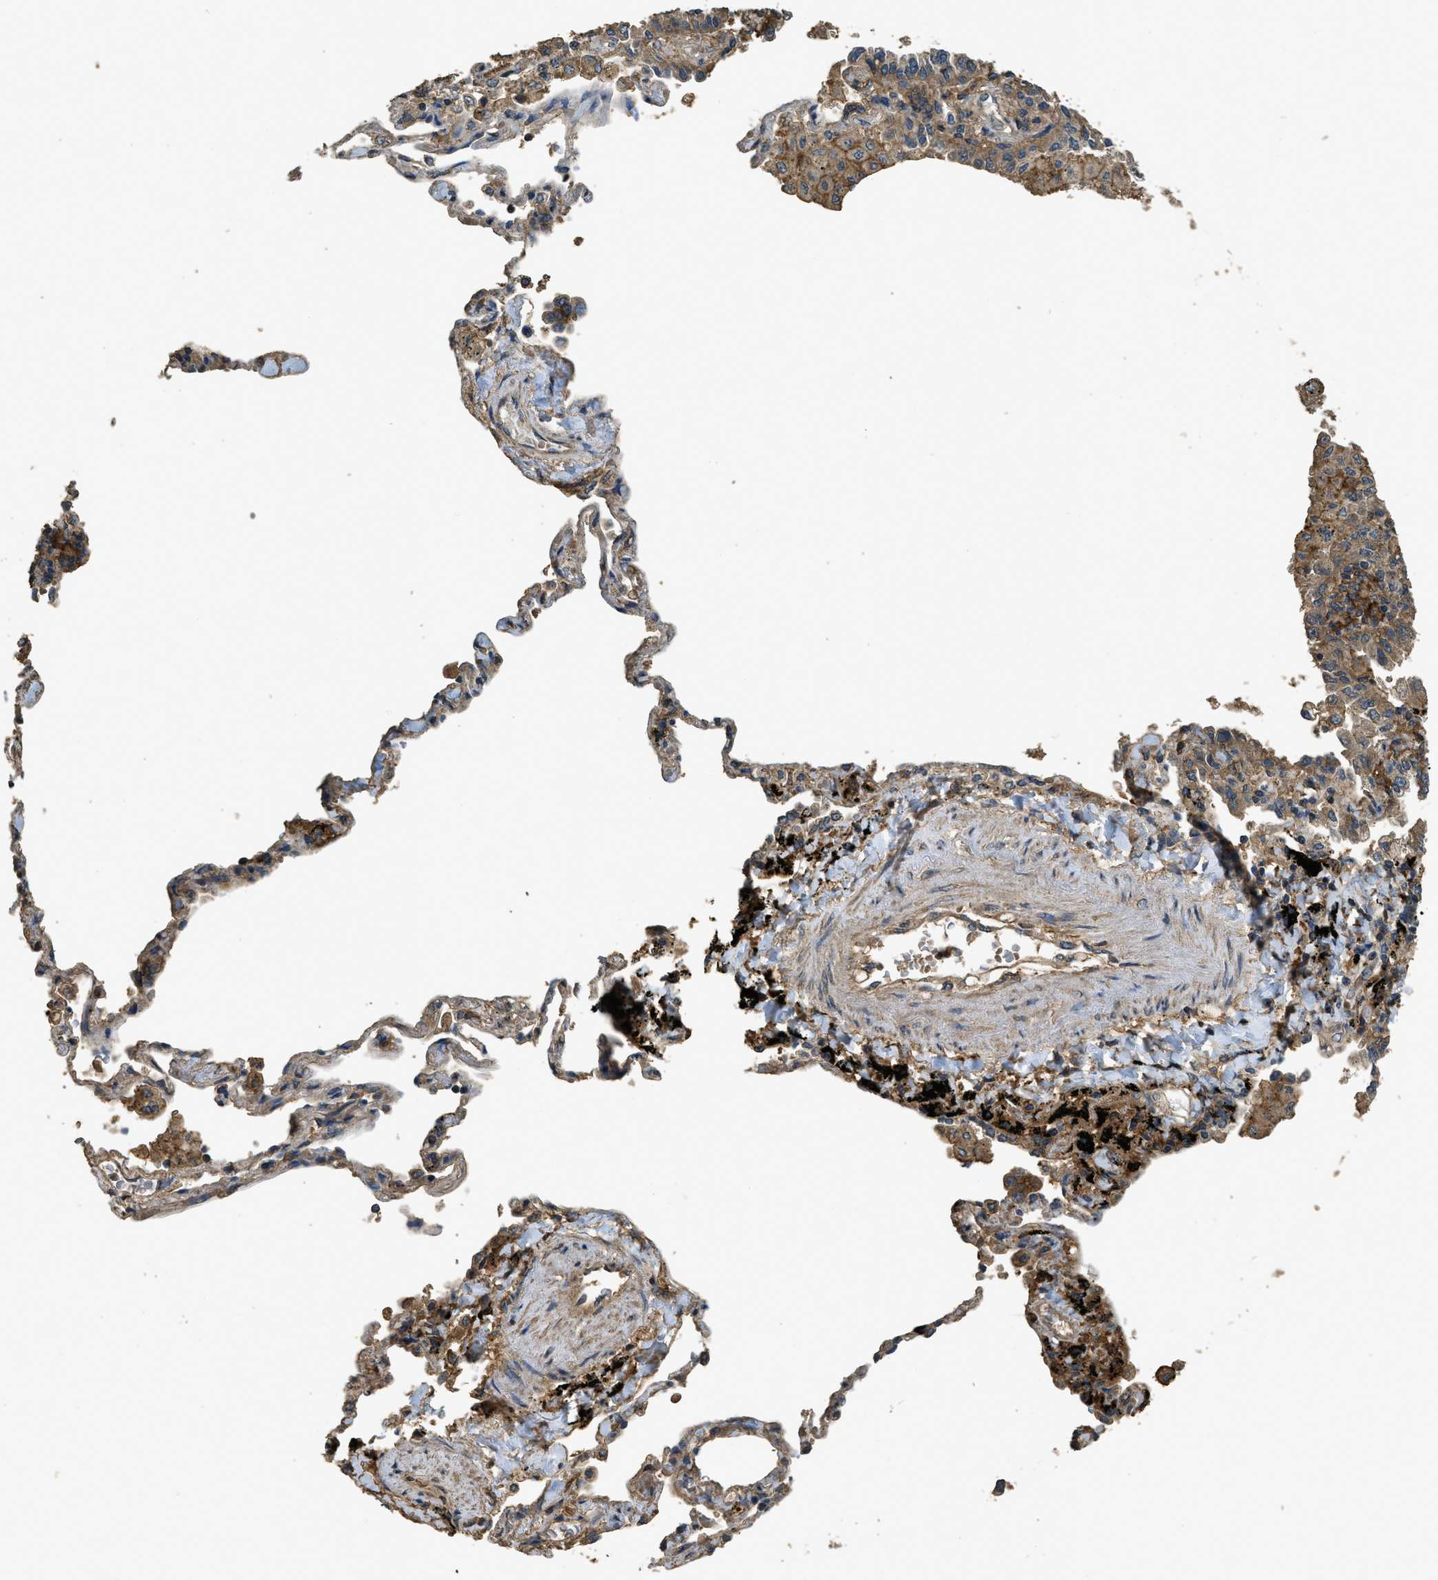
{"staining": {"intensity": "moderate", "quantity": ">75%", "location": "cytoplasmic/membranous"}, "tissue": "lung cancer", "cell_type": "Tumor cells", "image_type": "cancer", "snomed": [{"axis": "morphology", "description": "Normal tissue, NOS"}, {"axis": "morphology", "description": "Adenocarcinoma, NOS"}, {"axis": "topography", "description": "Lung"}], "caption": "The micrograph demonstrates a brown stain indicating the presence of a protein in the cytoplasmic/membranous of tumor cells in adenocarcinoma (lung).", "gene": "CD276", "patient": {"sex": "male", "age": 59}}